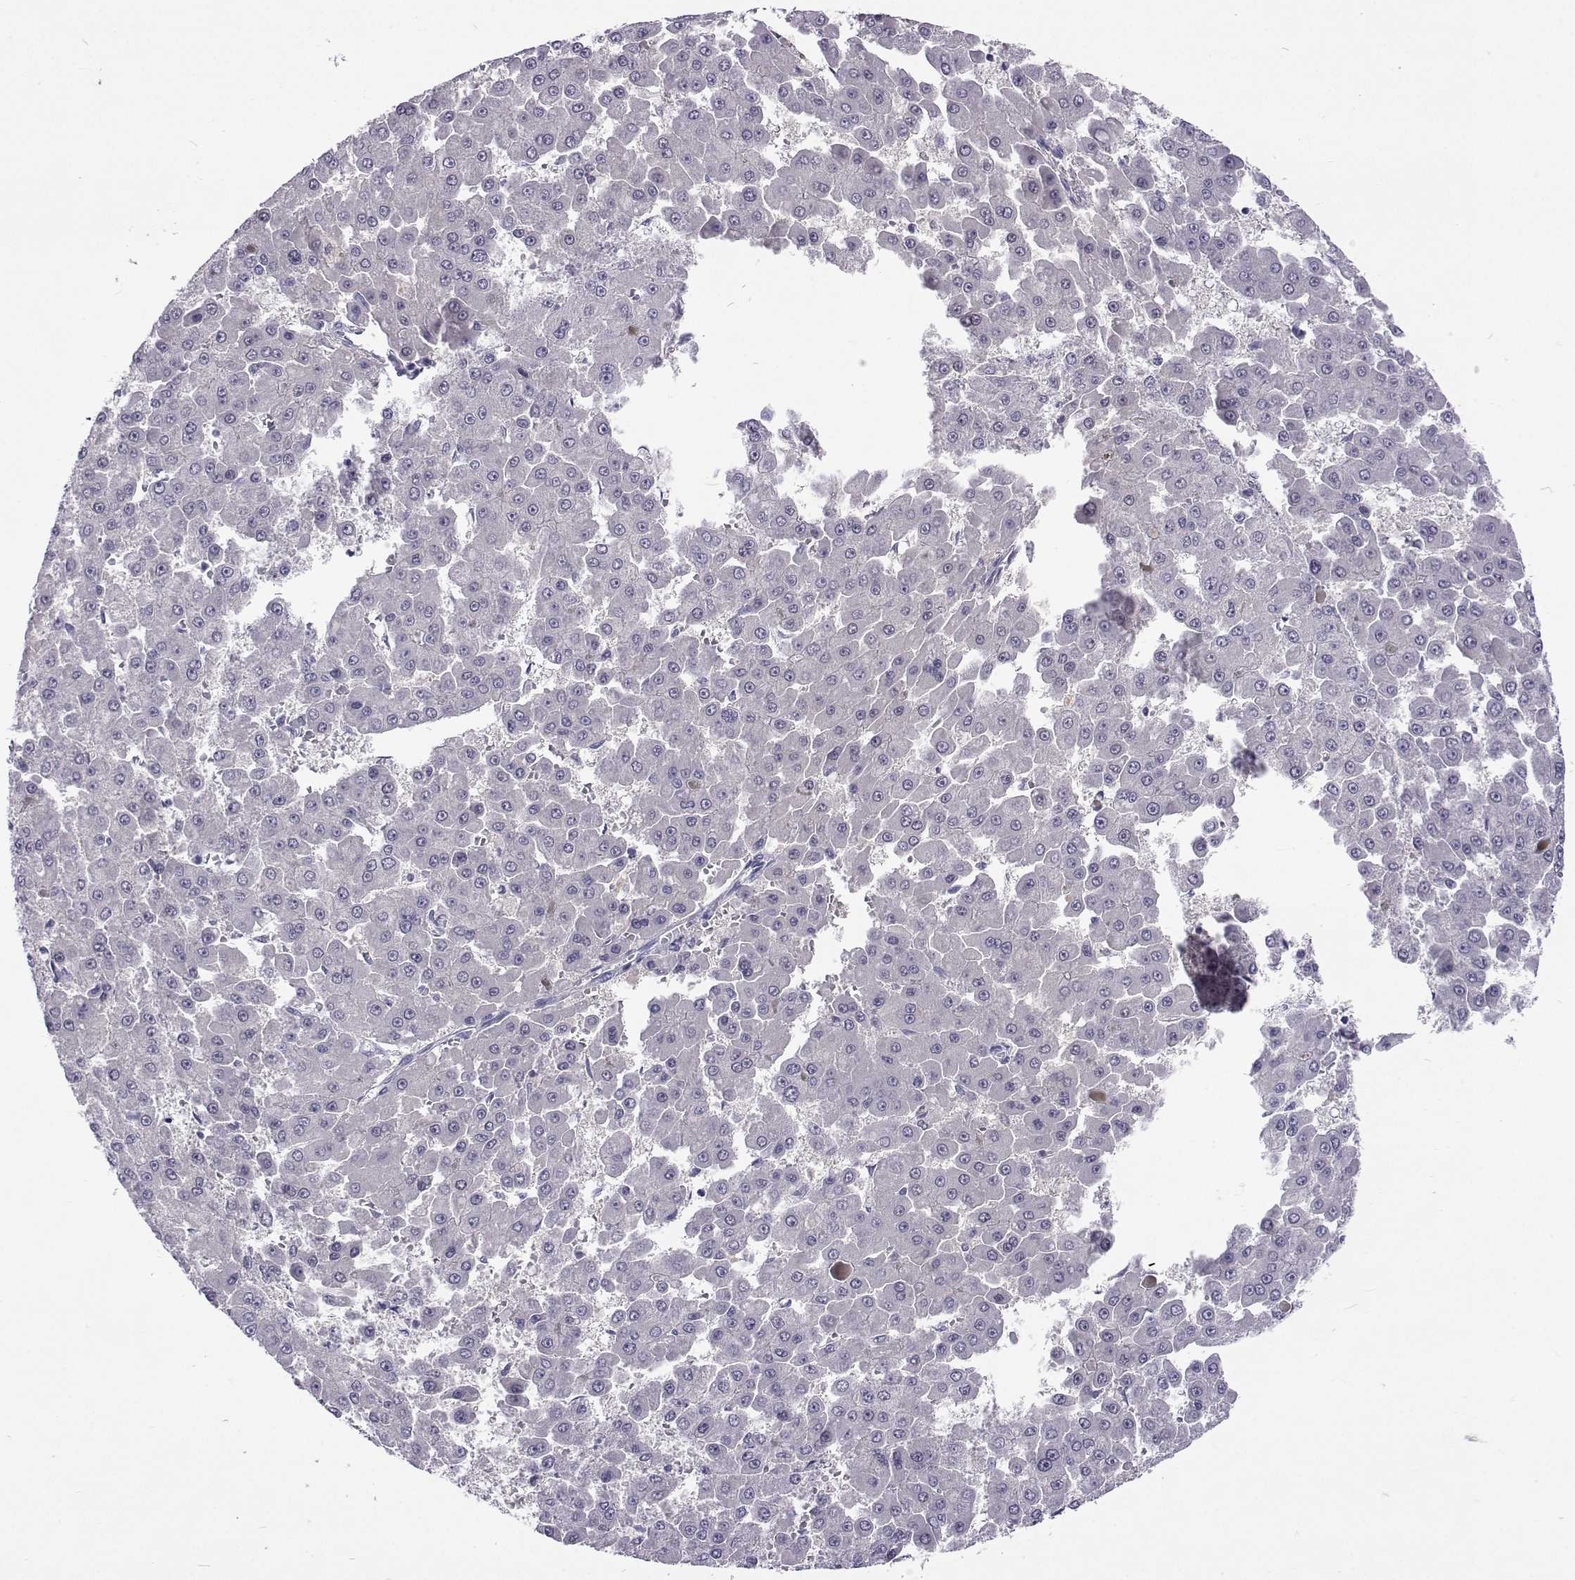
{"staining": {"intensity": "negative", "quantity": "none", "location": "none"}, "tissue": "liver cancer", "cell_type": "Tumor cells", "image_type": "cancer", "snomed": [{"axis": "morphology", "description": "Carcinoma, Hepatocellular, NOS"}, {"axis": "topography", "description": "Liver"}], "caption": "Immunohistochemistry image of liver hepatocellular carcinoma stained for a protein (brown), which exhibits no positivity in tumor cells.", "gene": "GALM", "patient": {"sex": "male", "age": 78}}